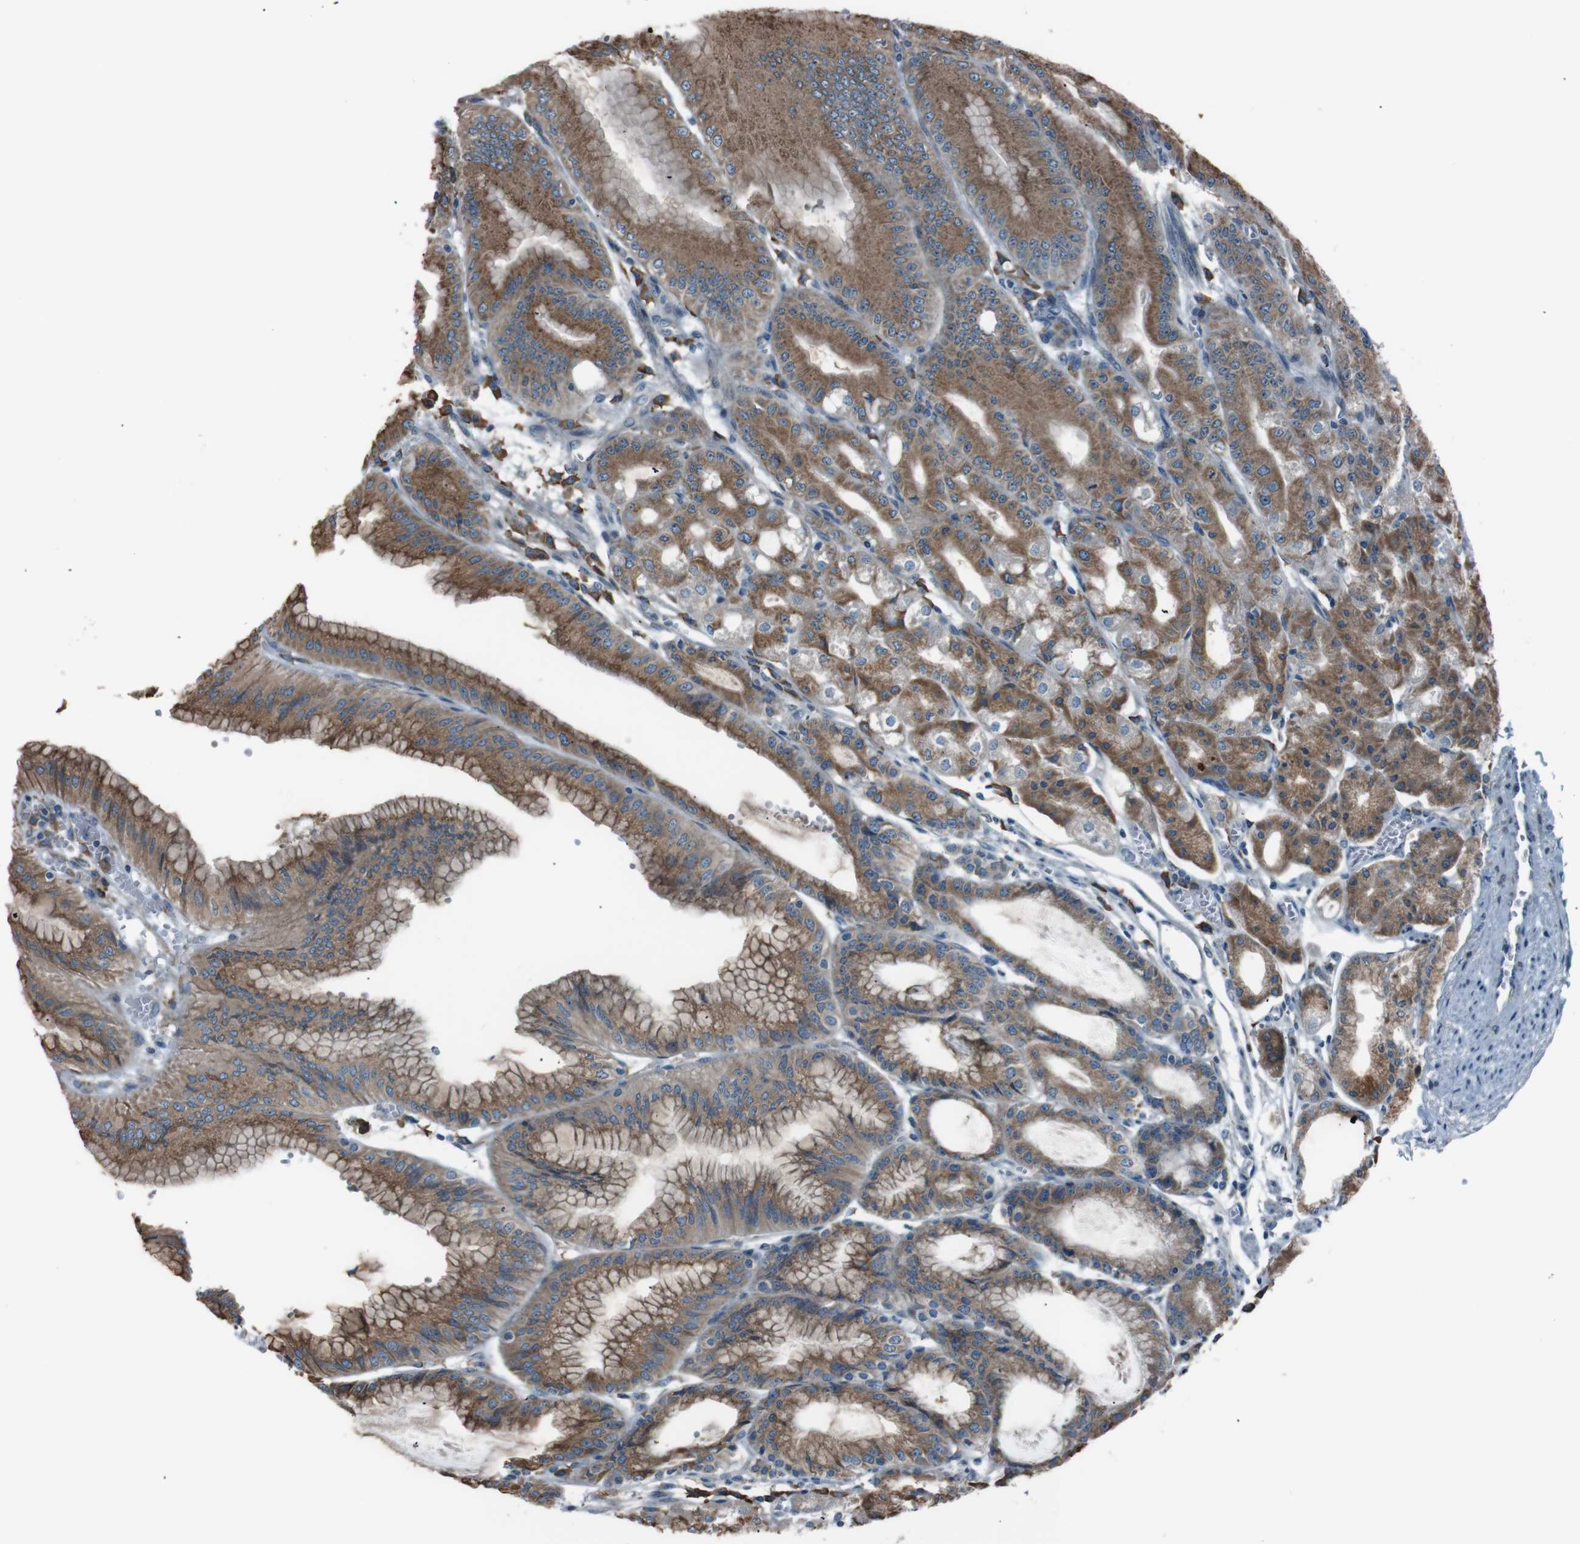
{"staining": {"intensity": "moderate", "quantity": "25%-75%", "location": "cytoplasmic/membranous"}, "tissue": "stomach", "cell_type": "Glandular cells", "image_type": "normal", "snomed": [{"axis": "morphology", "description": "Normal tissue, NOS"}, {"axis": "topography", "description": "Stomach, lower"}], "caption": "Benign stomach shows moderate cytoplasmic/membranous positivity in about 25%-75% of glandular cells, visualized by immunohistochemistry. (IHC, brightfield microscopy, high magnification).", "gene": "SIGMAR1", "patient": {"sex": "male", "age": 71}}